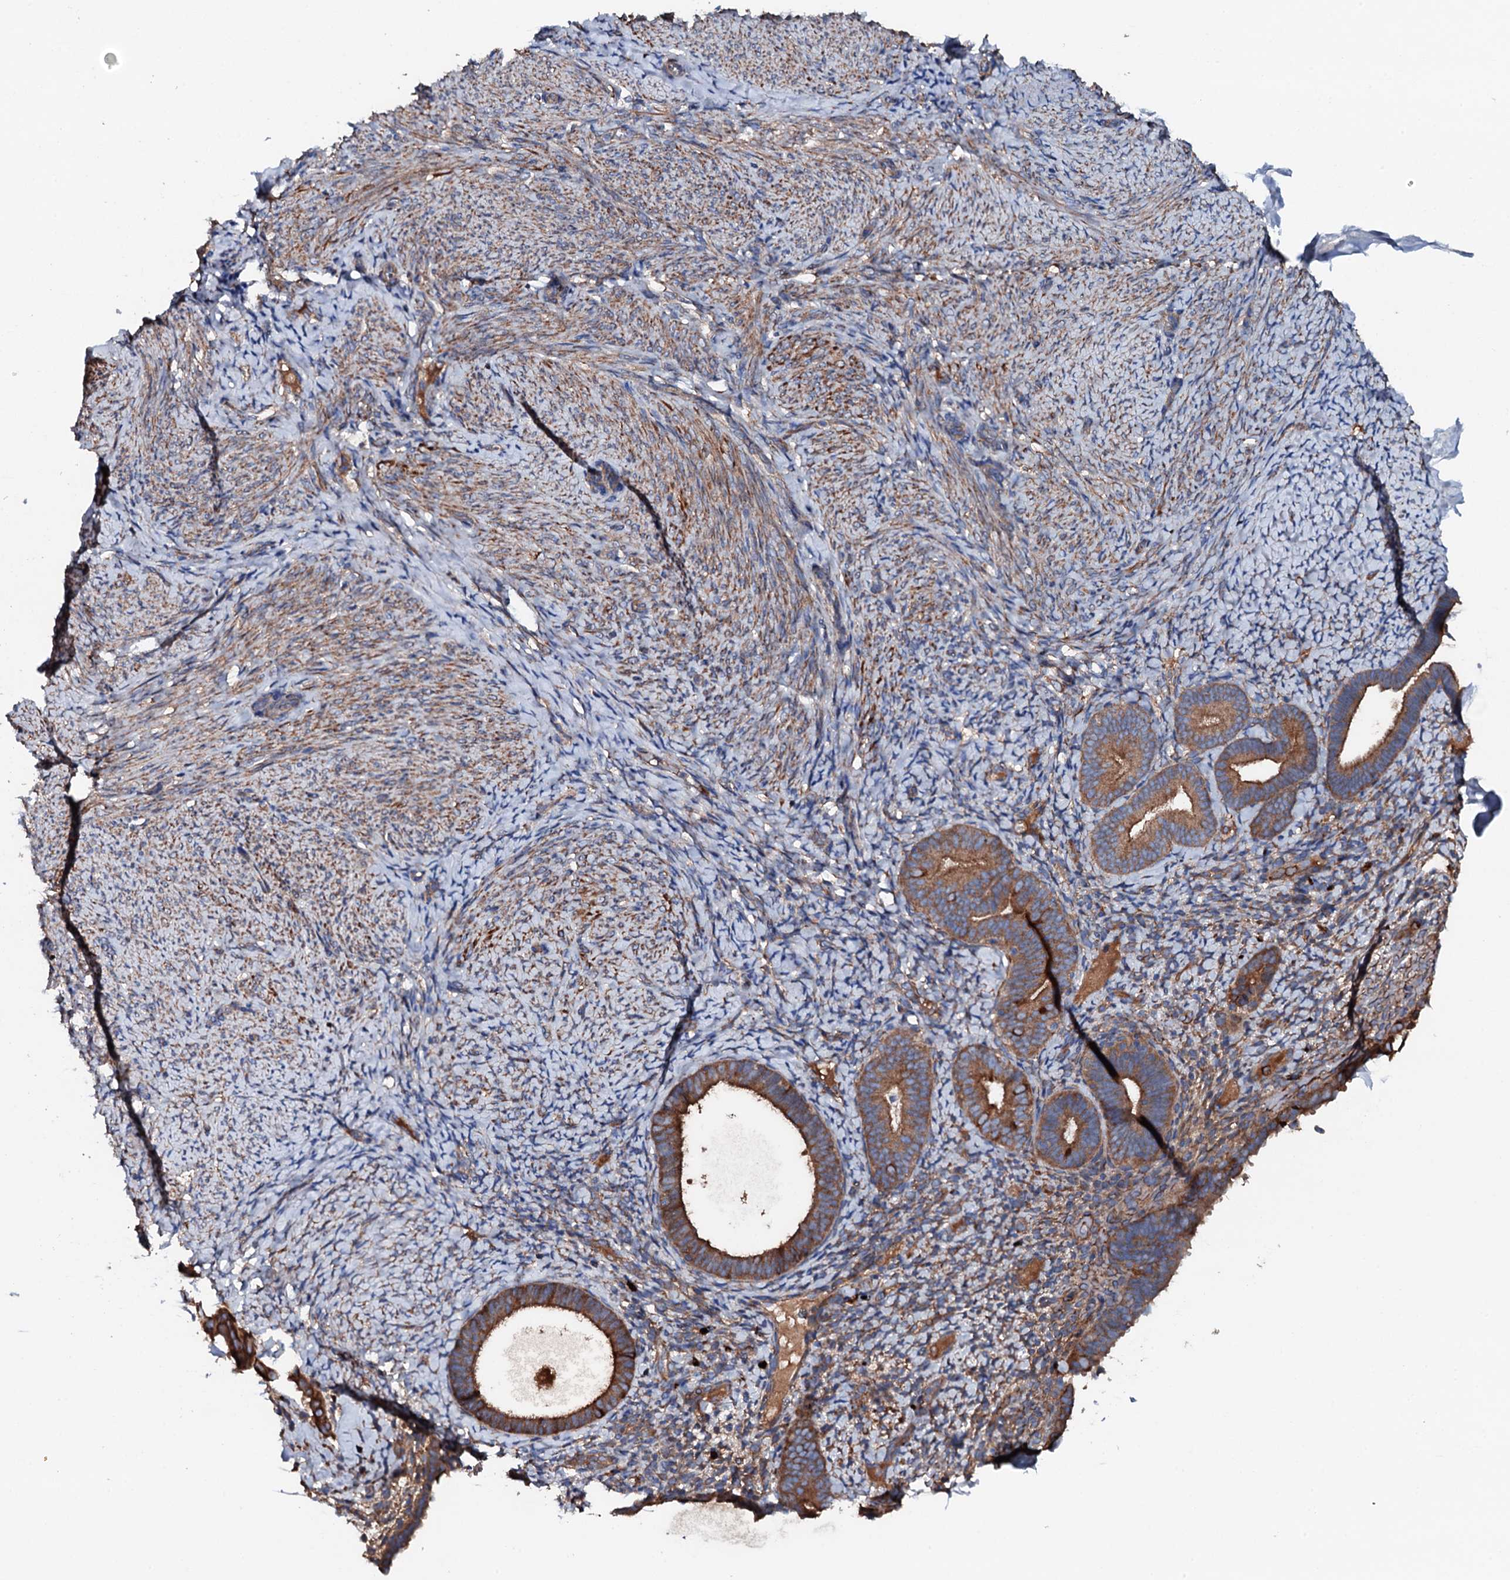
{"staining": {"intensity": "negative", "quantity": "none", "location": "none"}, "tissue": "endometrium", "cell_type": "Cells in endometrial stroma", "image_type": "normal", "snomed": [{"axis": "morphology", "description": "Normal tissue, NOS"}, {"axis": "topography", "description": "Endometrium"}], "caption": "This is an immunohistochemistry (IHC) image of benign endometrium. There is no staining in cells in endometrial stroma.", "gene": "NEK1", "patient": {"sex": "female", "age": 65}}